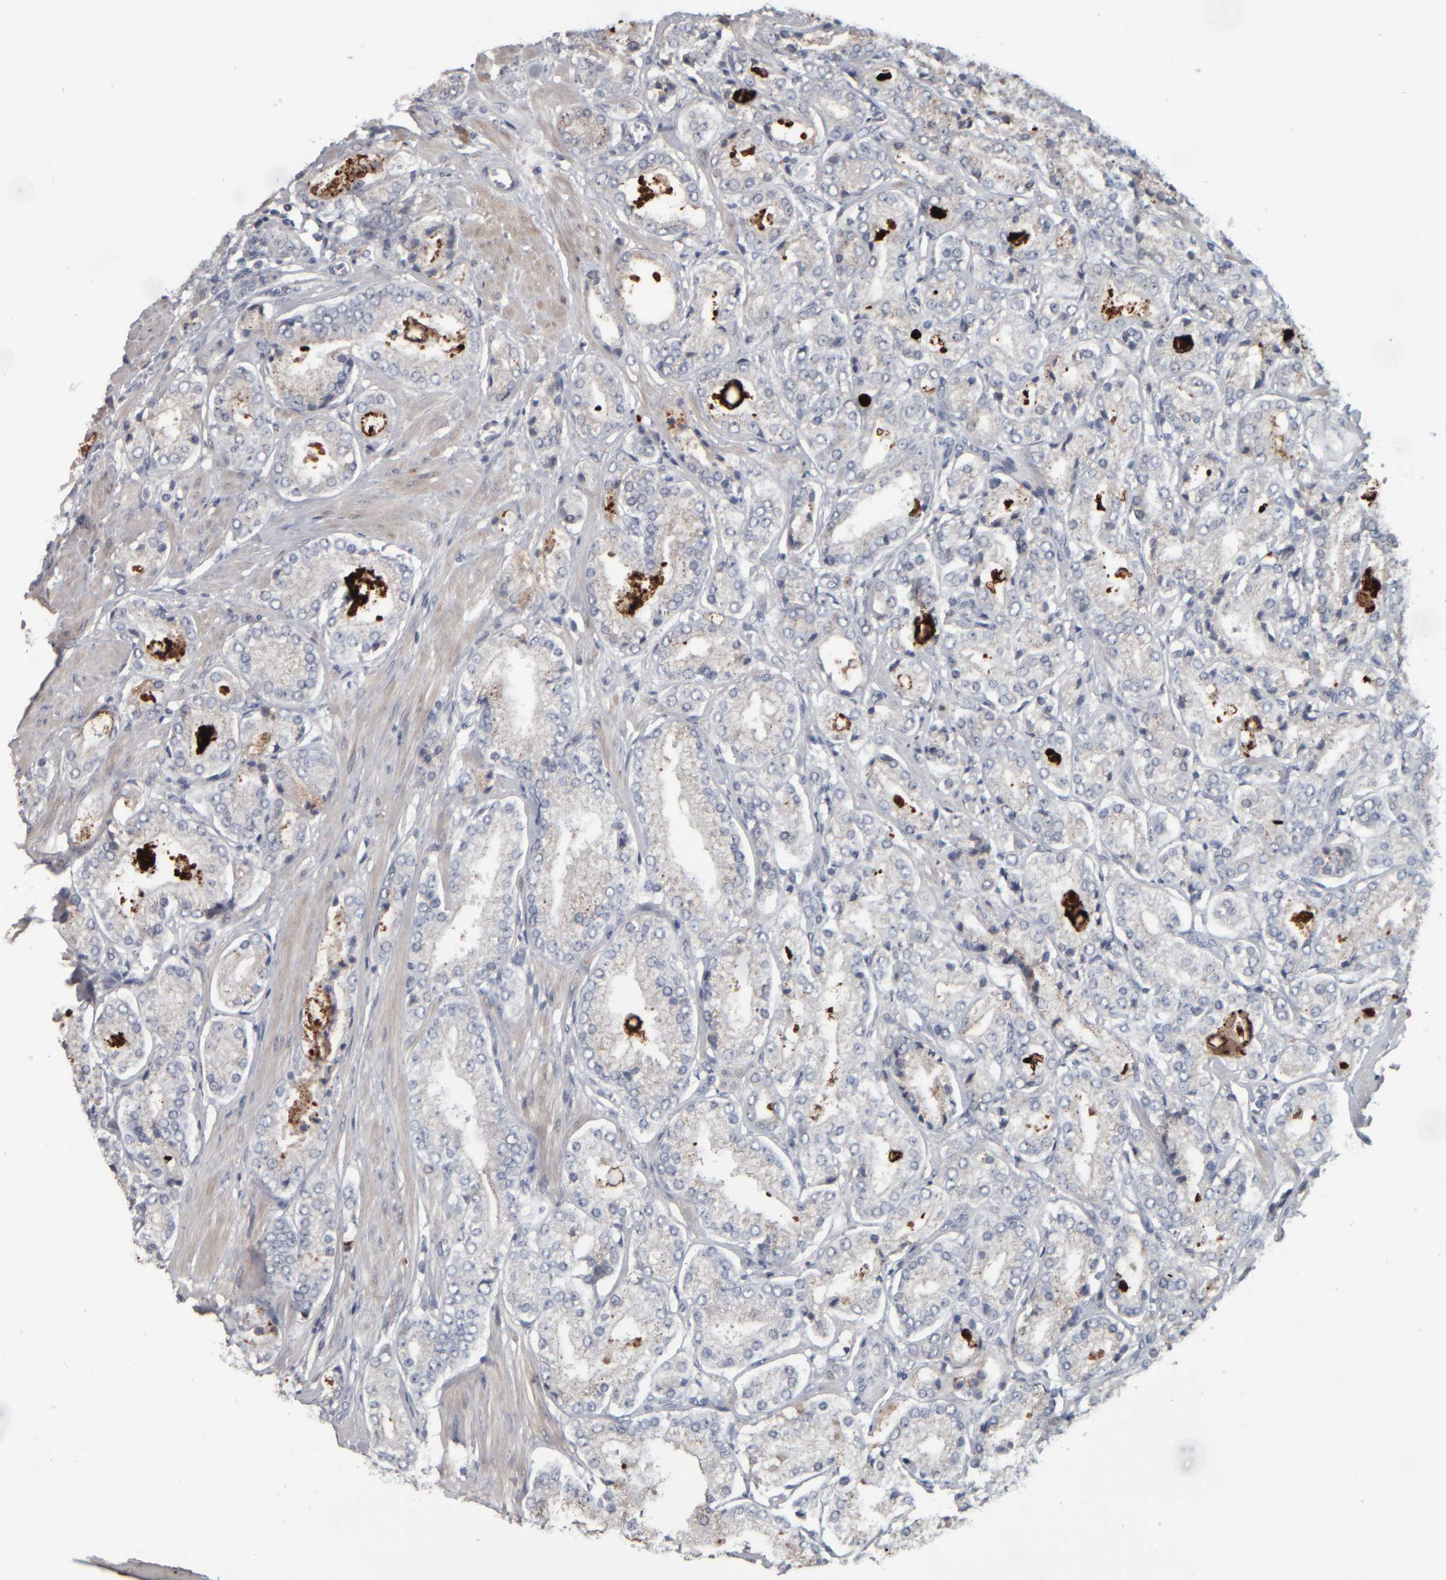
{"staining": {"intensity": "negative", "quantity": "none", "location": "none"}, "tissue": "prostate cancer", "cell_type": "Tumor cells", "image_type": "cancer", "snomed": [{"axis": "morphology", "description": "Adenocarcinoma, Low grade"}, {"axis": "topography", "description": "Prostate"}], "caption": "Immunohistochemical staining of prostate cancer (adenocarcinoma (low-grade)) exhibits no significant expression in tumor cells.", "gene": "CAVIN4", "patient": {"sex": "male", "age": 62}}